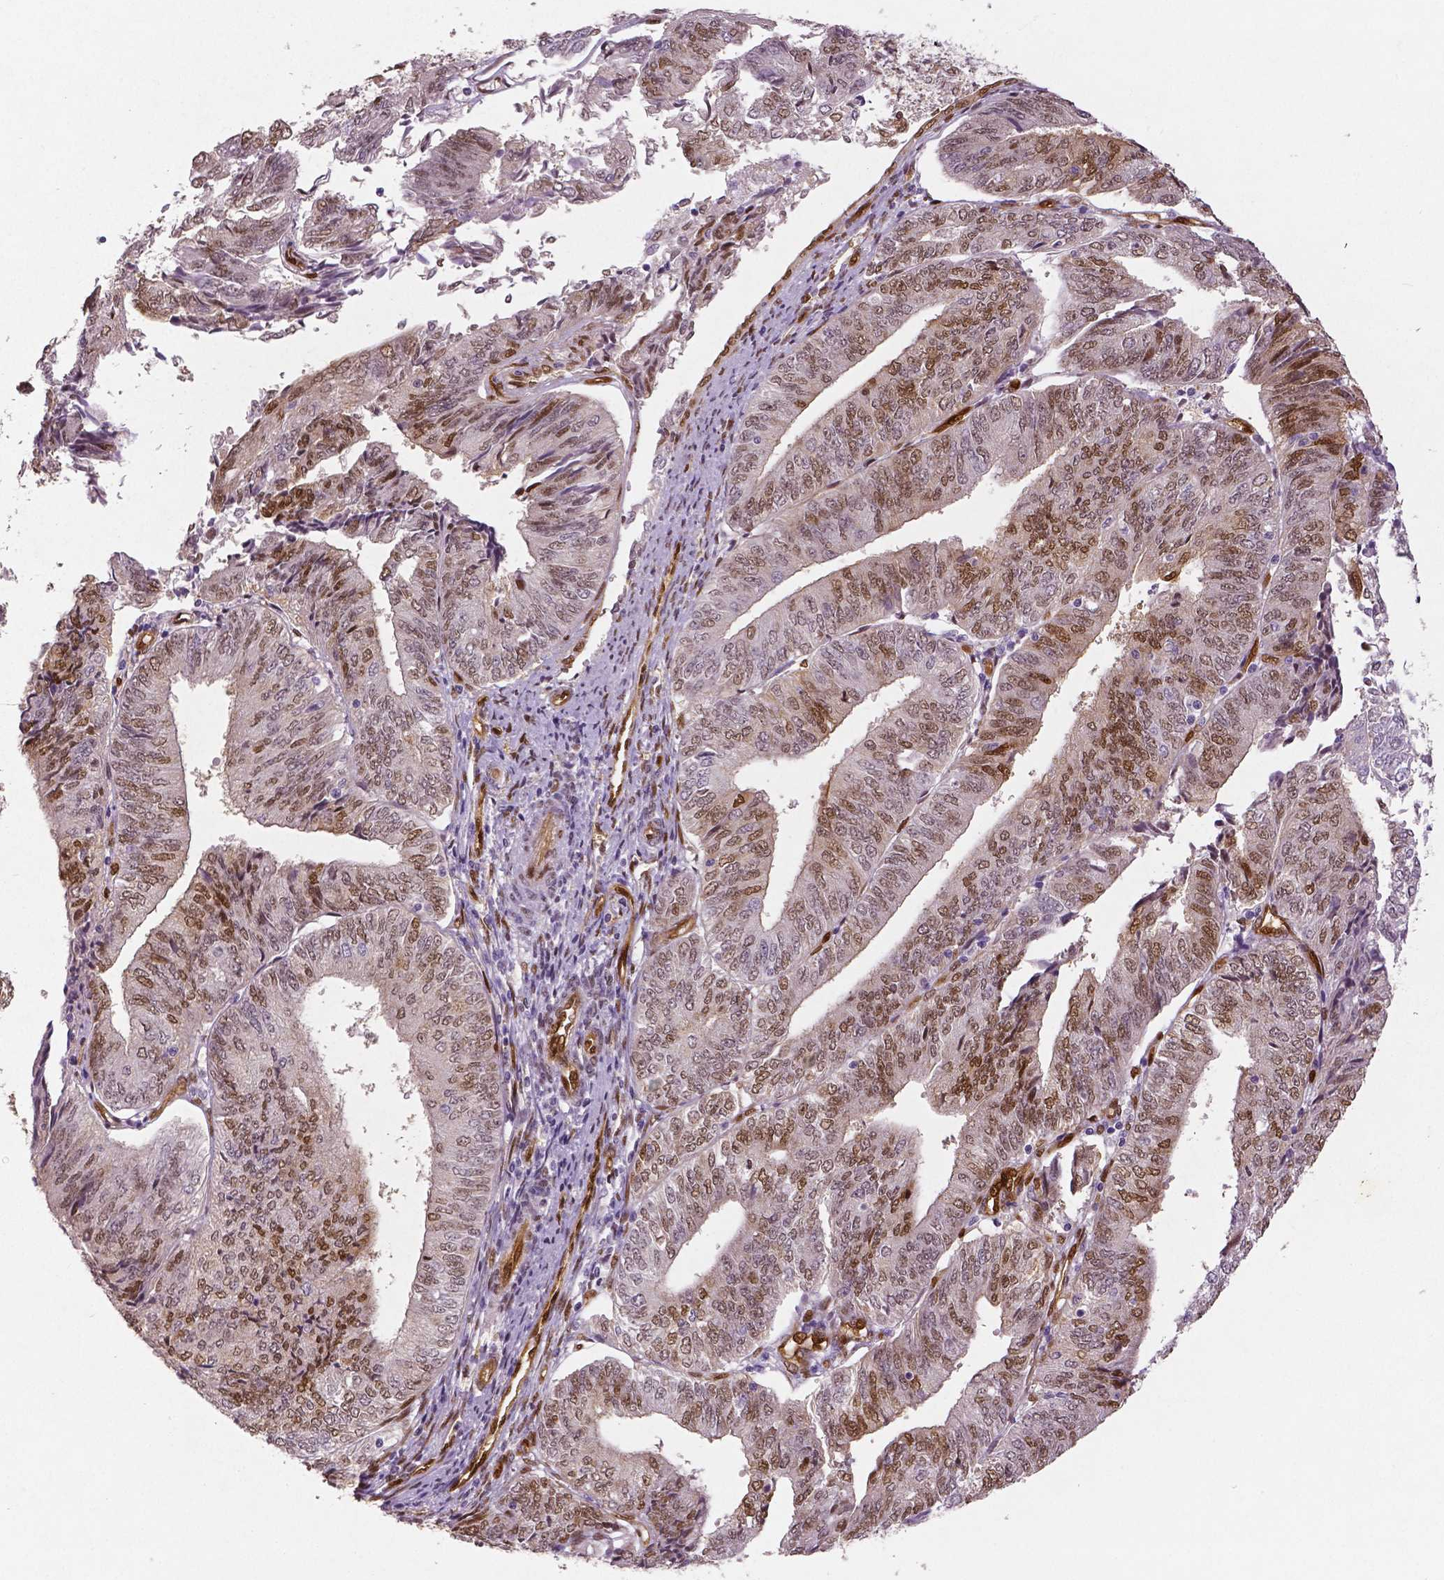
{"staining": {"intensity": "moderate", "quantity": "25%-75%", "location": "cytoplasmic/membranous,nuclear"}, "tissue": "endometrial cancer", "cell_type": "Tumor cells", "image_type": "cancer", "snomed": [{"axis": "morphology", "description": "Adenocarcinoma, NOS"}, {"axis": "topography", "description": "Endometrium"}], "caption": "This photomicrograph shows immunohistochemistry (IHC) staining of adenocarcinoma (endometrial), with medium moderate cytoplasmic/membranous and nuclear expression in about 25%-75% of tumor cells.", "gene": "WWTR1", "patient": {"sex": "female", "age": 58}}